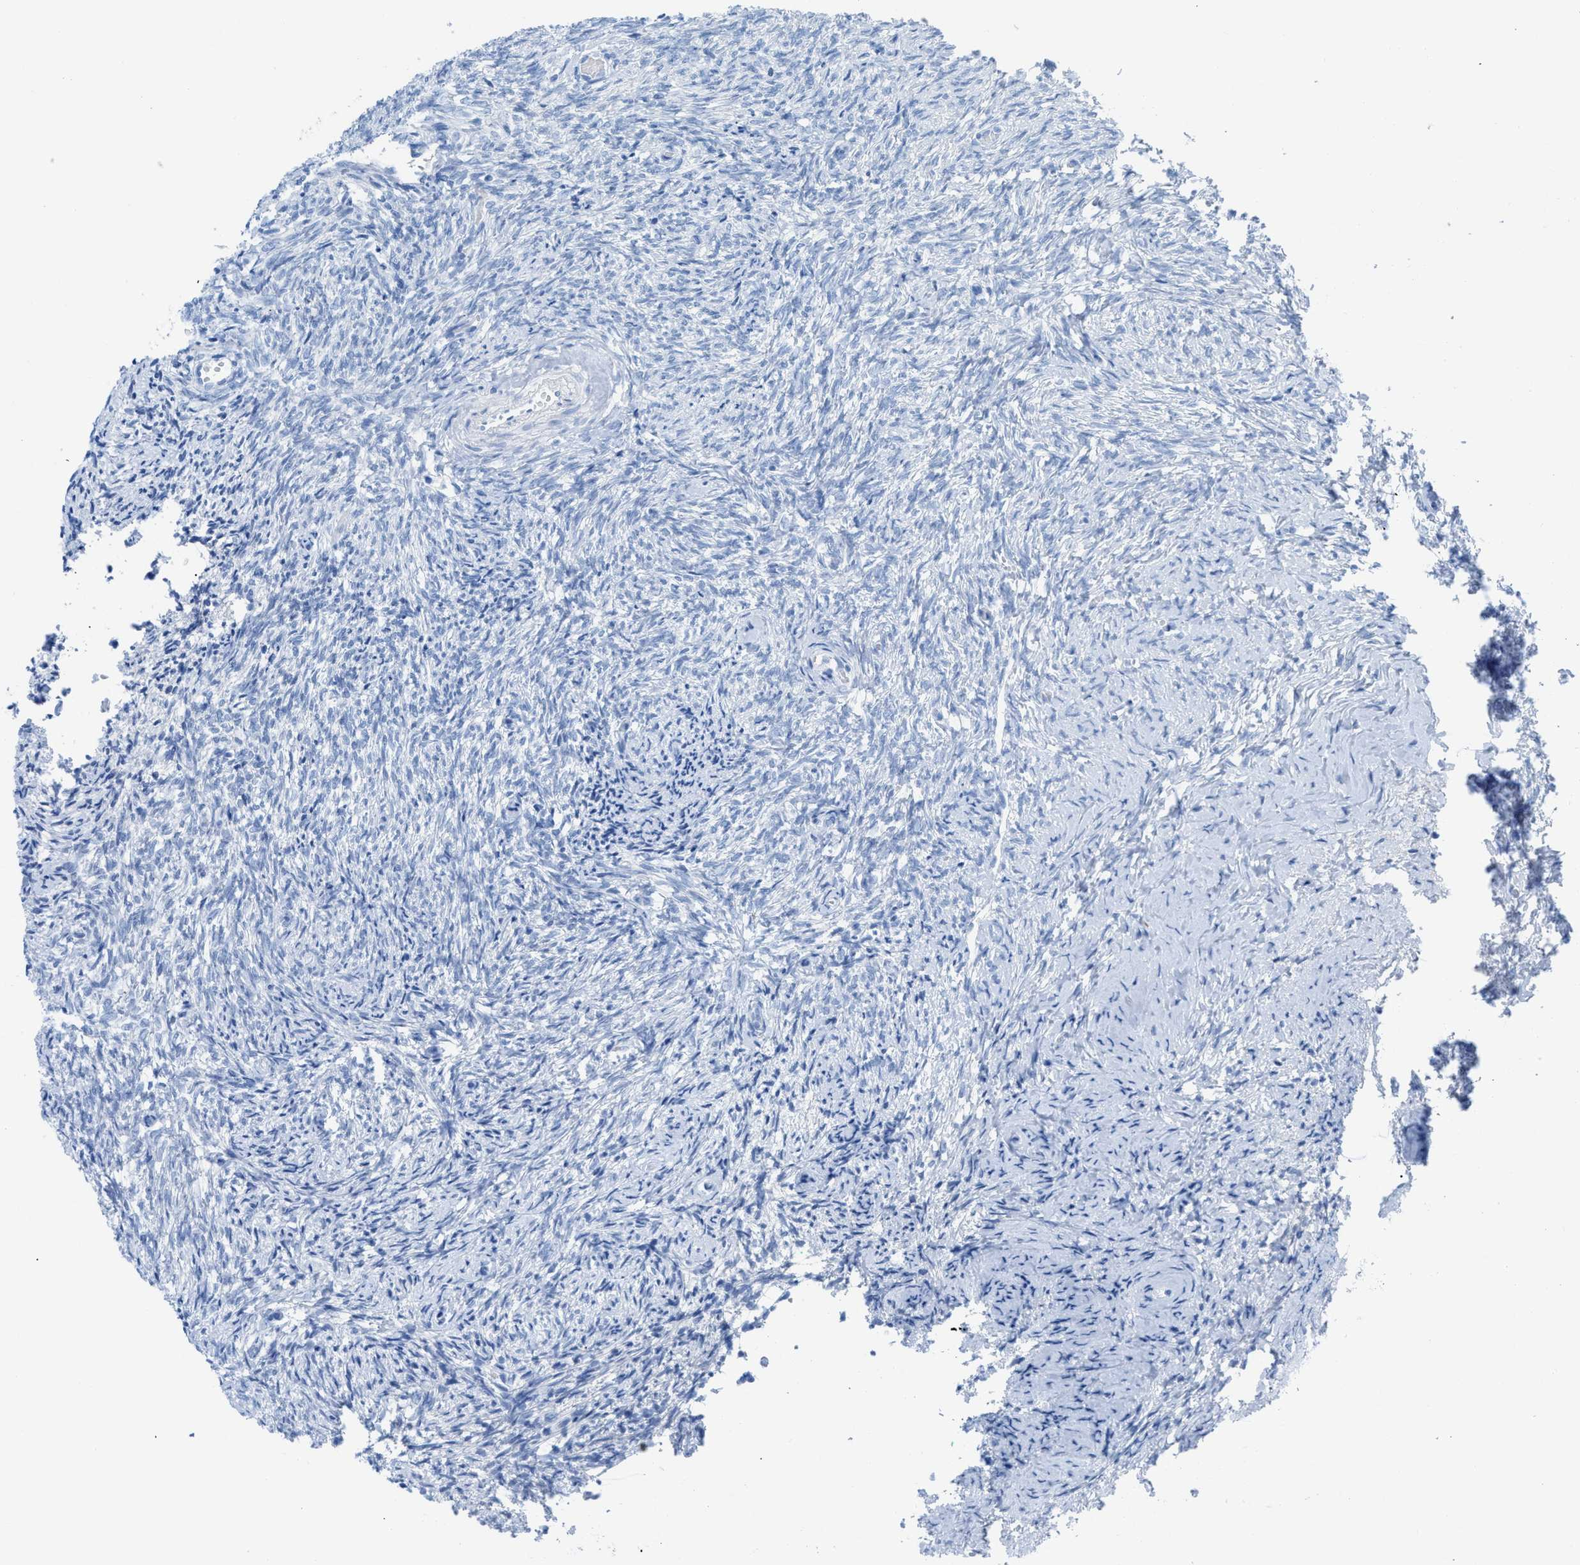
{"staining": {"intensity": "negative", "quantity": "none", "location": "none"}, "tissue": "ovary", "cell_type": "Follicle cells", "image_type": "normal", "snomed": [{"axis": "morphology", "description": "Normal tissue, NOS"}, {"axis": "topography", "description": "Ovary"}], "caption": "This is an immunohistochemistry photomicrograph of unremarkable ovary. There is no expression in follicle cells.", "gene": "TCL1A", "patient": {"sex": "female", "age": 41}}